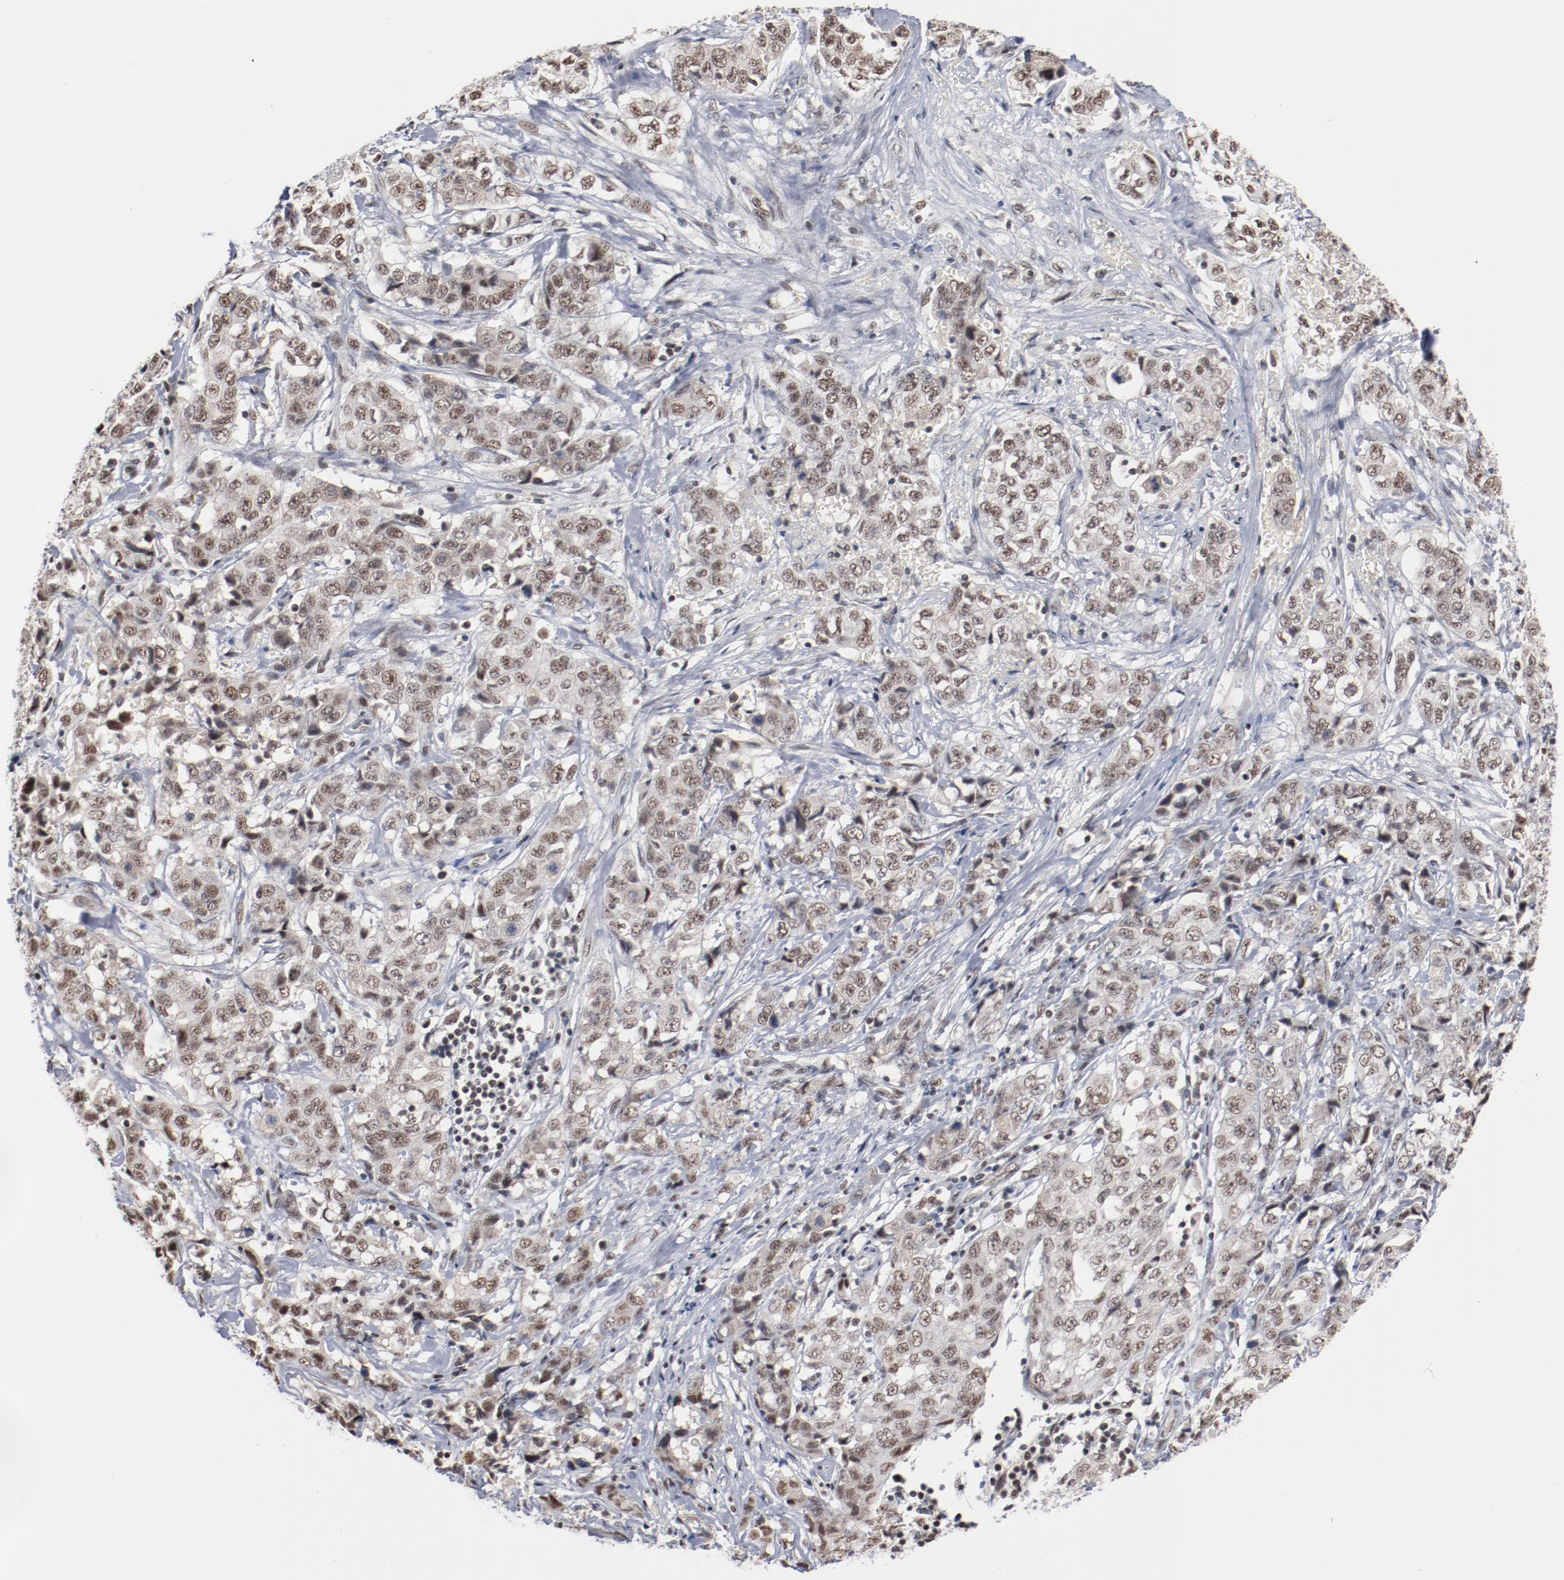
{"staining": {"intensity": "moderate", "quantity": ">75%", "location": "cytoplasmic/membranous,nuclear"}, "tissue": "stomach cancer", "cell_type": "Tumor cells", "image_type": "cancer", "snomed": [{"axis": "morphology", "description": "Adenocarcinoma, NOS"}, {"axis": "topography", "description": "Stomach"}], "caption": "Stomach adenocarcinoma stained with IHC displays moderate cytoplasmic/membranous and nuclear expression in approximately >75% of tumor cells. The protein of interest is stained brown, and the nuclei are stained in blue (DAB IHC with brightfield microscopy, high magnification).", "gene": "BUB3", "patient": {"sex": "male", "age": 48}}